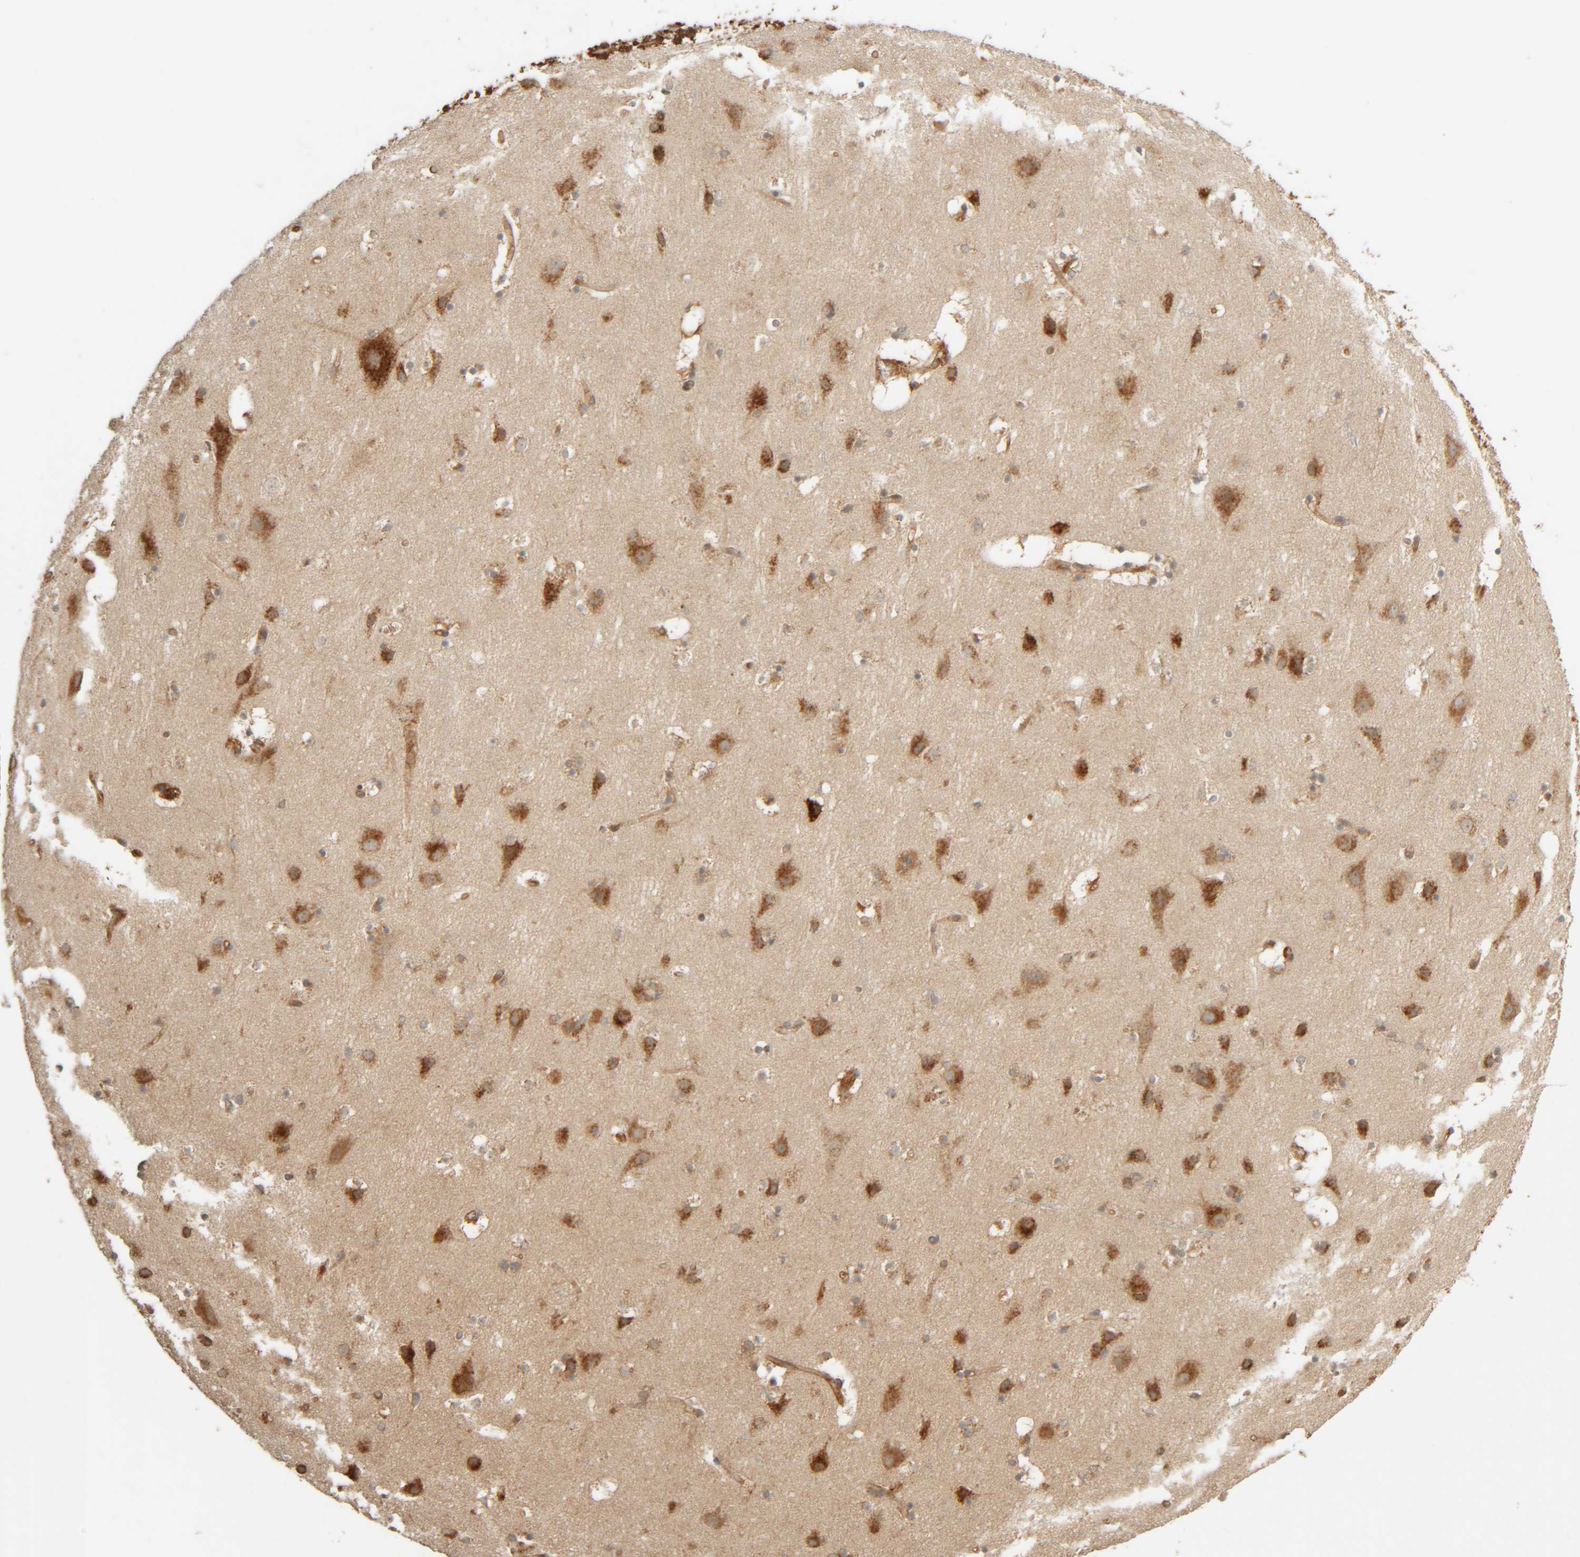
{"staining": {"intensity": "moderate", "quantity": ">75%", "location": "cytoplasmic/membranous"}, "tissue": "cerebral cortex", "cell_type": "Endothelial cells", "image_type": "normal", "snomed": [{"axis": "morphology", "description": "Normal tissue, NOS"}, {"axis": "topography", "description": "Cerebral cortex"}], "caption": "A photomicrograph of cerebral cortex stained for a protein exhibits moderate cytoplasmic/membranous brown staining in endothelial cells. (Stains: DAB (3,3'-diaminobenzidine) in brown, nuclei in blue, Microscopy: brightfield microscopy at high magnification).", "gene": "TMEM192", "patient": {"sex": "male", "age": 45}}